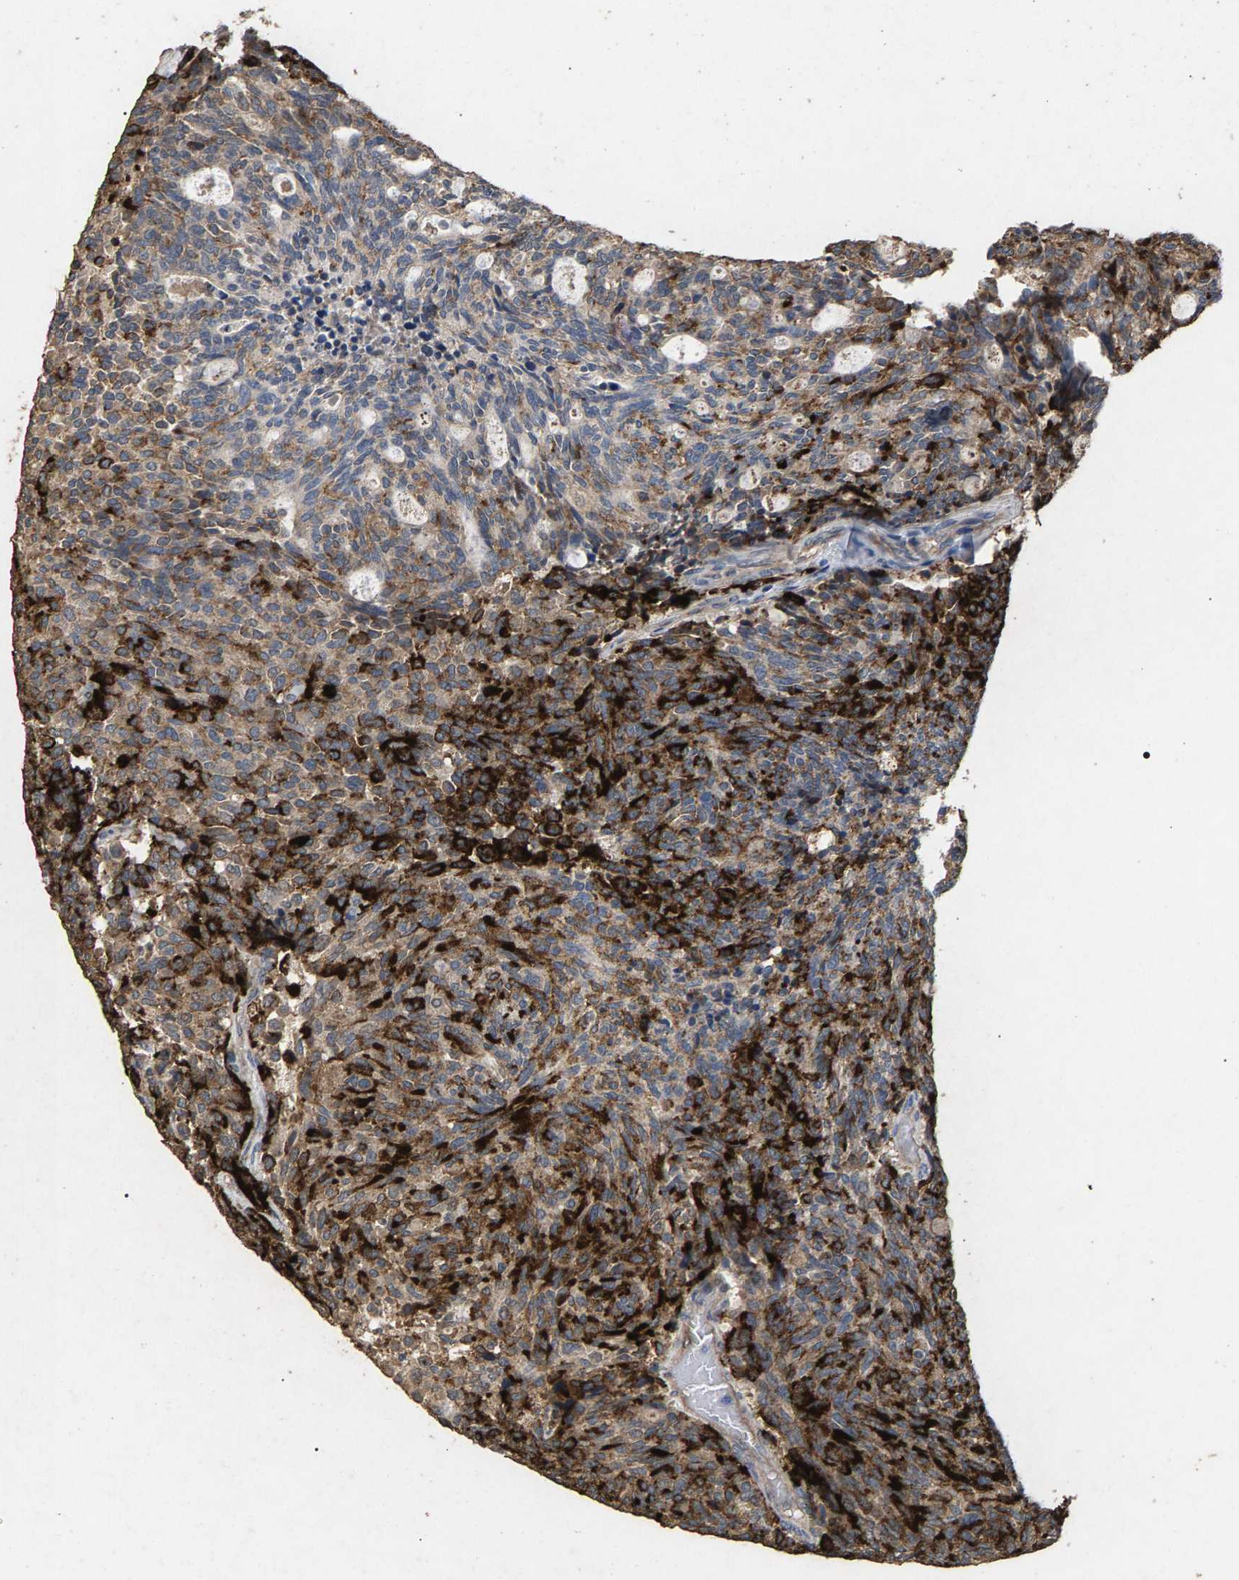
{"staining": {"intensity": "strong", "quantity": "25%-75%", "location": "cytoplasmic/membranous"}, "tissue": "carcinoid", "cell_type": "Tumor cells", "image_type": "cancer", "snomed": [{"axis": "morphology", "description": "Carcinoid, malignant, NOS"}, {"axis": "topography", "description": "Pancreas"}], "caption": "Human carcinoid (malignant) stained for a protein (brown) demonstrates strong cytoplasmic/membranous positive expression in approximately 25%-75% of tumor cells.", "gene": "HTRA3", "patient": {"sex": "female", "age": 54}}